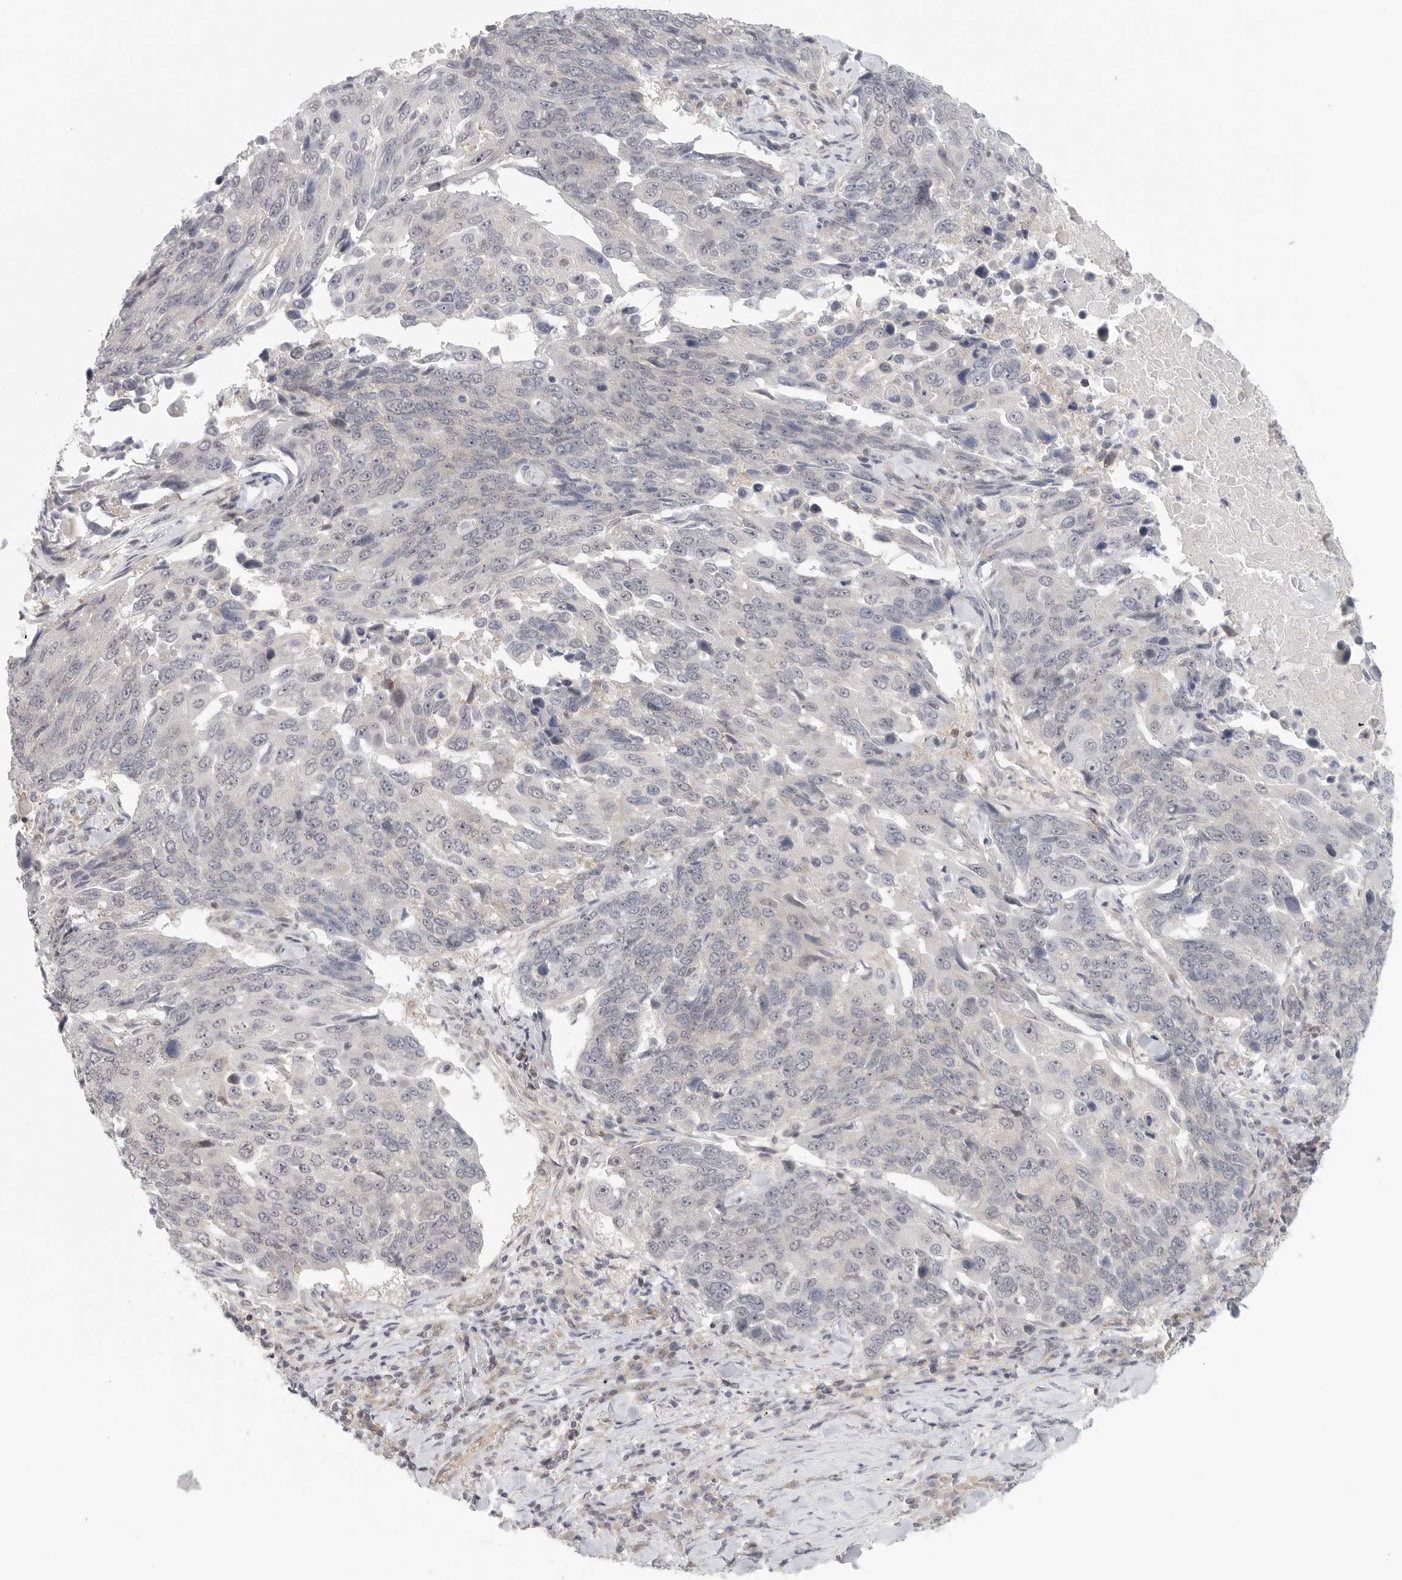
{"staining": {"intensity": "negative", "quantity": "none", "location": "none"}, "tissue": "lung cancer", "cell_type": "Tumor cells", "image_type": "cancer", "snomed": [{"axis": "morphology", "description": "Squamous cell carcinoma, NOS"}, {"axis": "topography", "description": "Lung"}], "caption": "Immunohistochemistry (IHC) image of human squamous cell carcinoma (lung) stained for a protein (brown), which demonstrates no expression in tumor cells.", "gene": "HDAC6", "patient": {"sex": "male", "age": 66}}